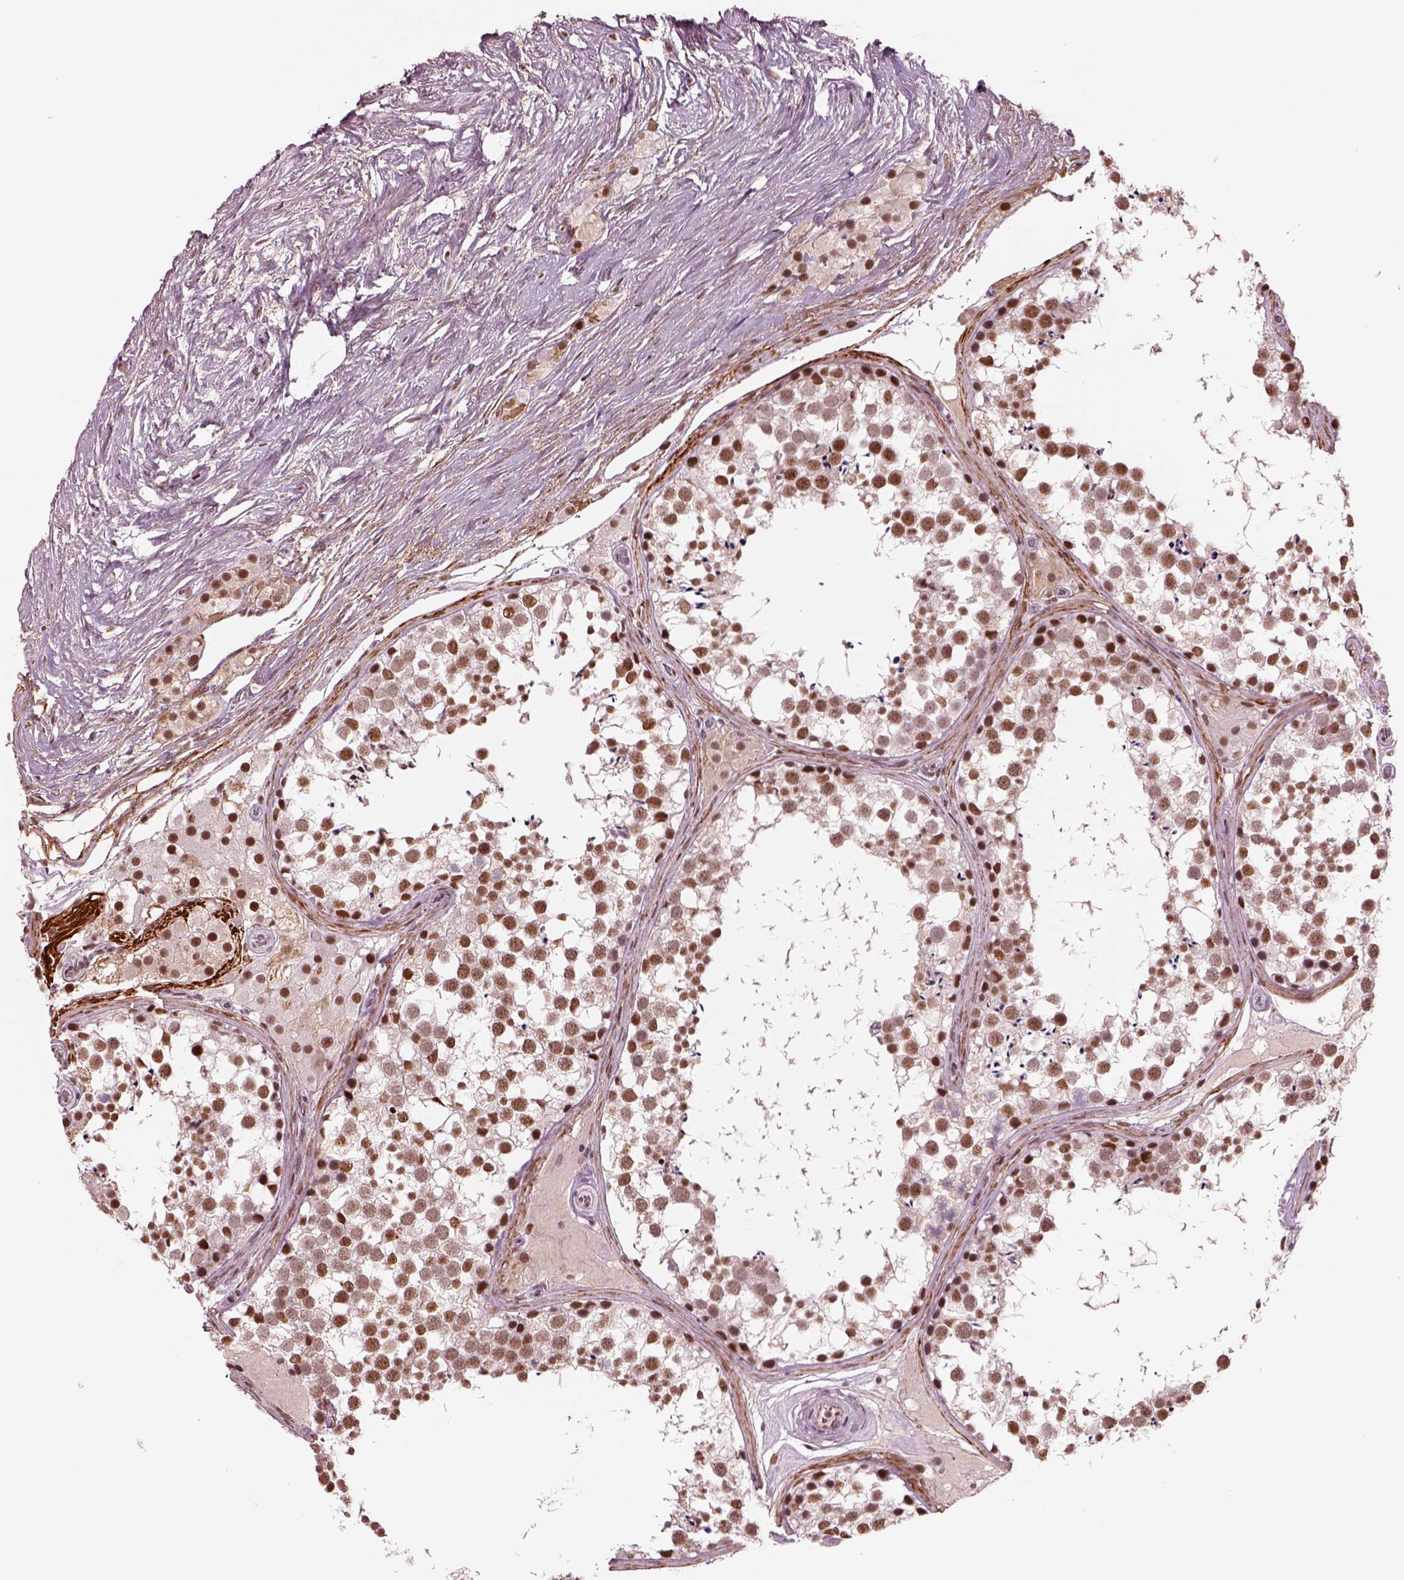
{"staining": {"intensity": "moderate", "quantity": "25%-75%", "location": "nuclear"}, "tissue": "testis", "cell_type": "Cells in seminiferous ducts", "image_type": "normal", "snomed": [{"axis": "morphology", "description": "Normal tissue, NOS"}, {"axis": "morphology", "description": "Seminoma, NOS"}, {"axis": "topography", "description": "Testis"}], "caption": "This is an image of IHC staining of benign testis, which shows moderate expression in the nuclear of cells in seminiferous ducts.", "gene": "SEPHS1", "patient": {"sex": "male", "age": 65}}